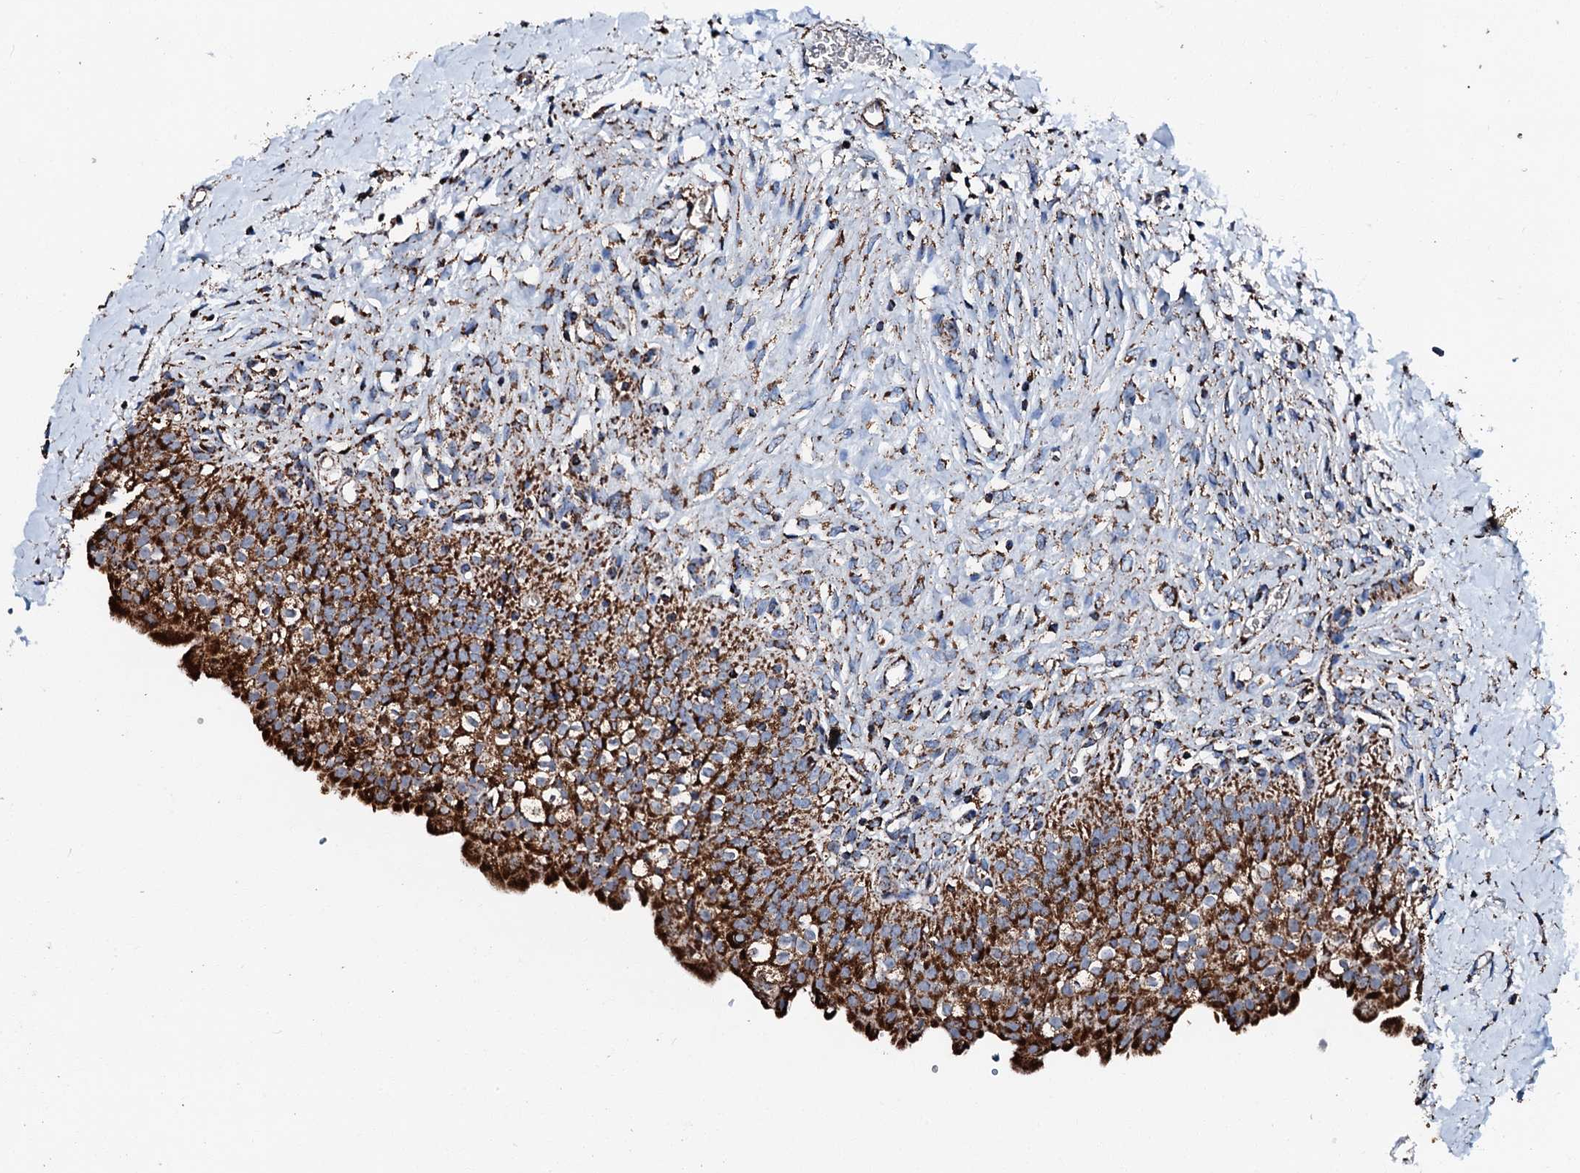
{"staining": {"intensity": "strong", "quantity": ">75%", "location": "cytoplasmic/membranous"}, "tissue": "urinary bladder", "cell_type": "Urothelial cells", "image_type": "normal", "snomed": [{"axis": "morphology", "description": "Normal tissue, NOS"}, {"axis": "topography", "description": "Urinary bladder"}], "caption": "A micrograph of urinary bladder stained for a protein displays strong cytoplasmic/membranous brown staining in urothelial cells.", "gene": "HADH", "patient": {"sex": "male", "age": 55}}